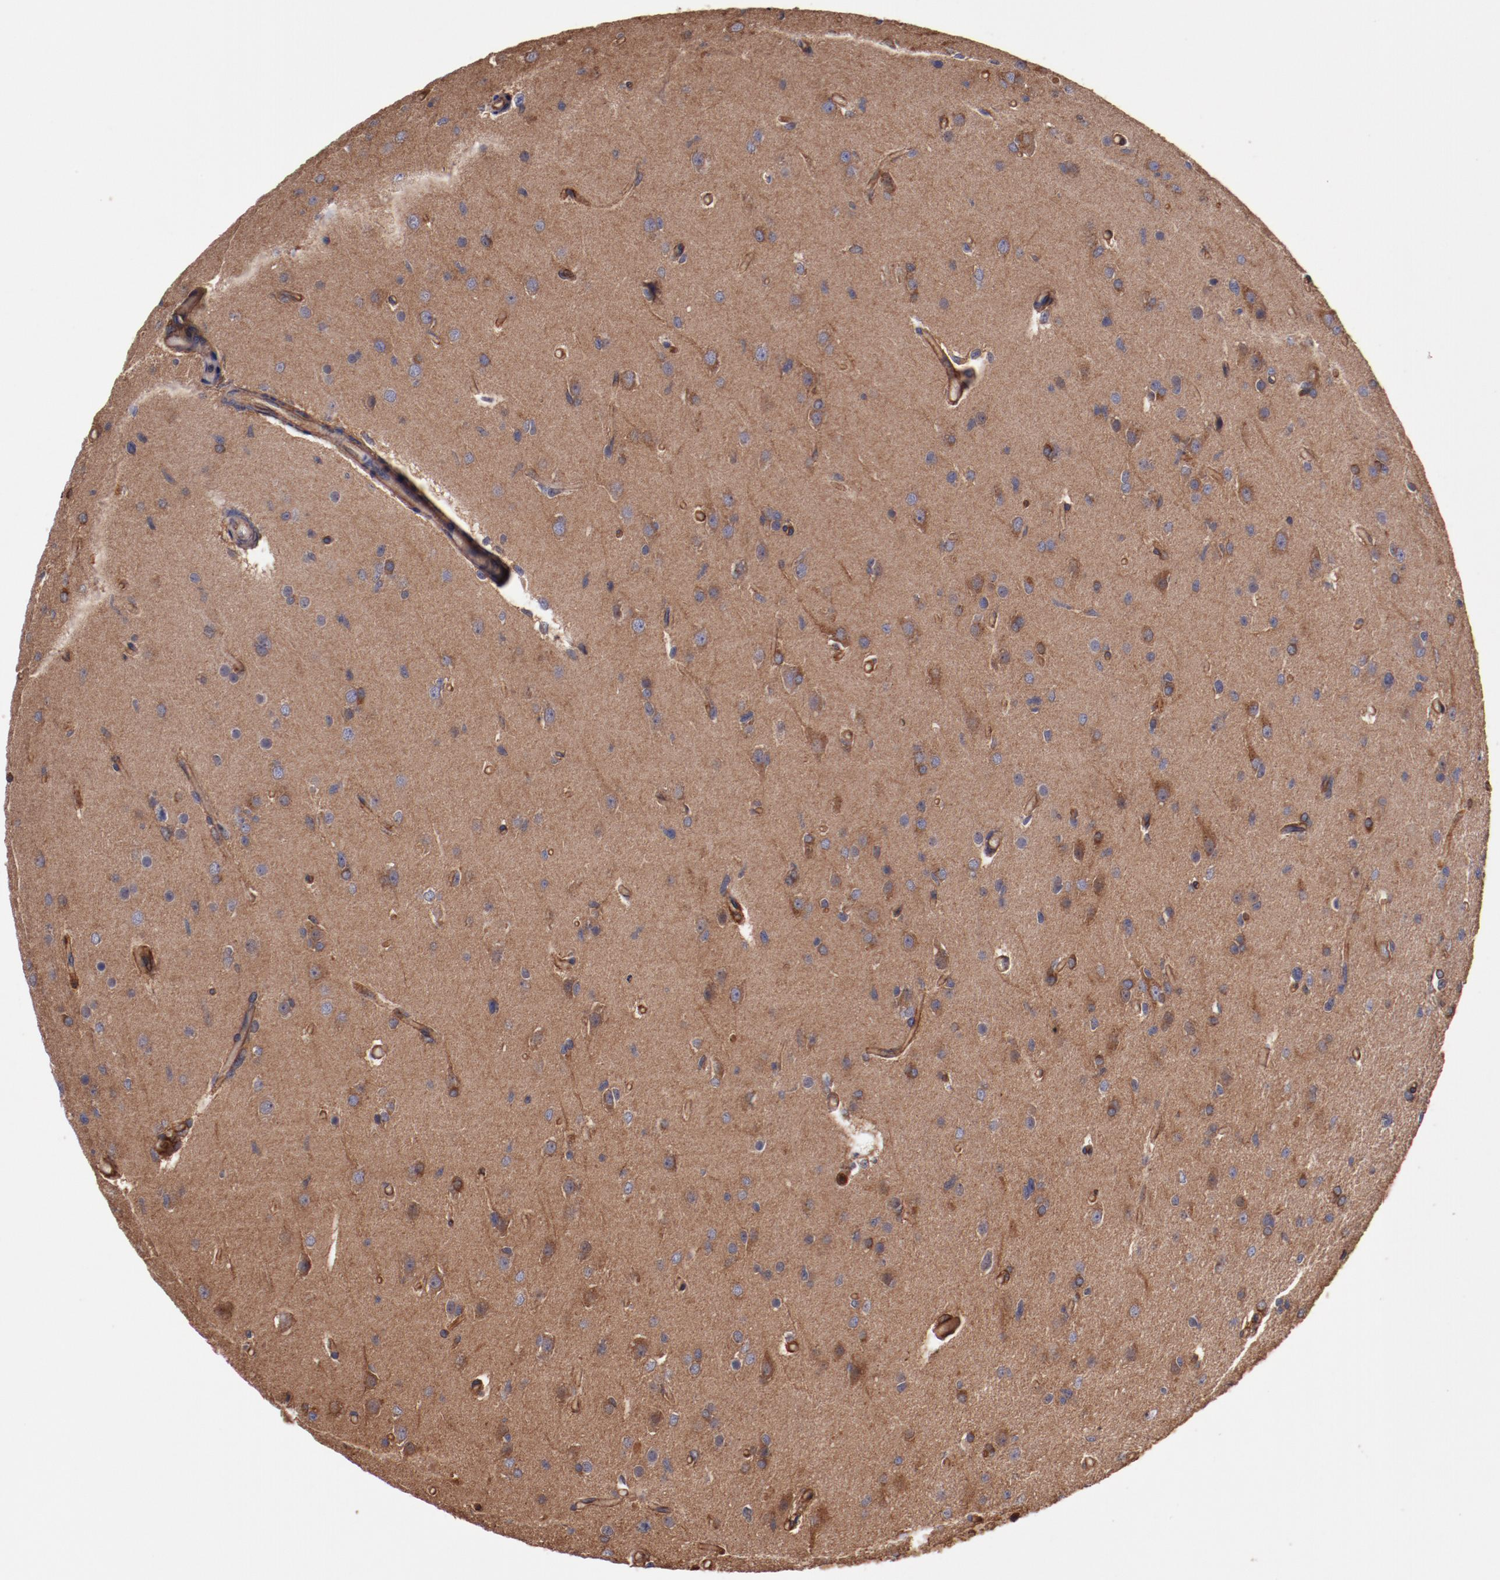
{"staining": {"intensity": "strong", "quantity": ">75%", "location": "cytoplasmic/membranous"}, "tissue": "glioma", "cell_type": "Tumor cells", "image_type": "cancer", "snomed": [{"axis": "morphology", "description": "Glioma, malignant, High grade"}, {"axis": "topography", "description": "Brain"}], "caption": "IHC (DAB) staining of malignant high-grade glioma reveals strong cytoplasmic/membranous protein positivity in approximately >75% of tumor cells.", "gene": "TMOD3", "patient": {"sex": "male", "age": 33}}